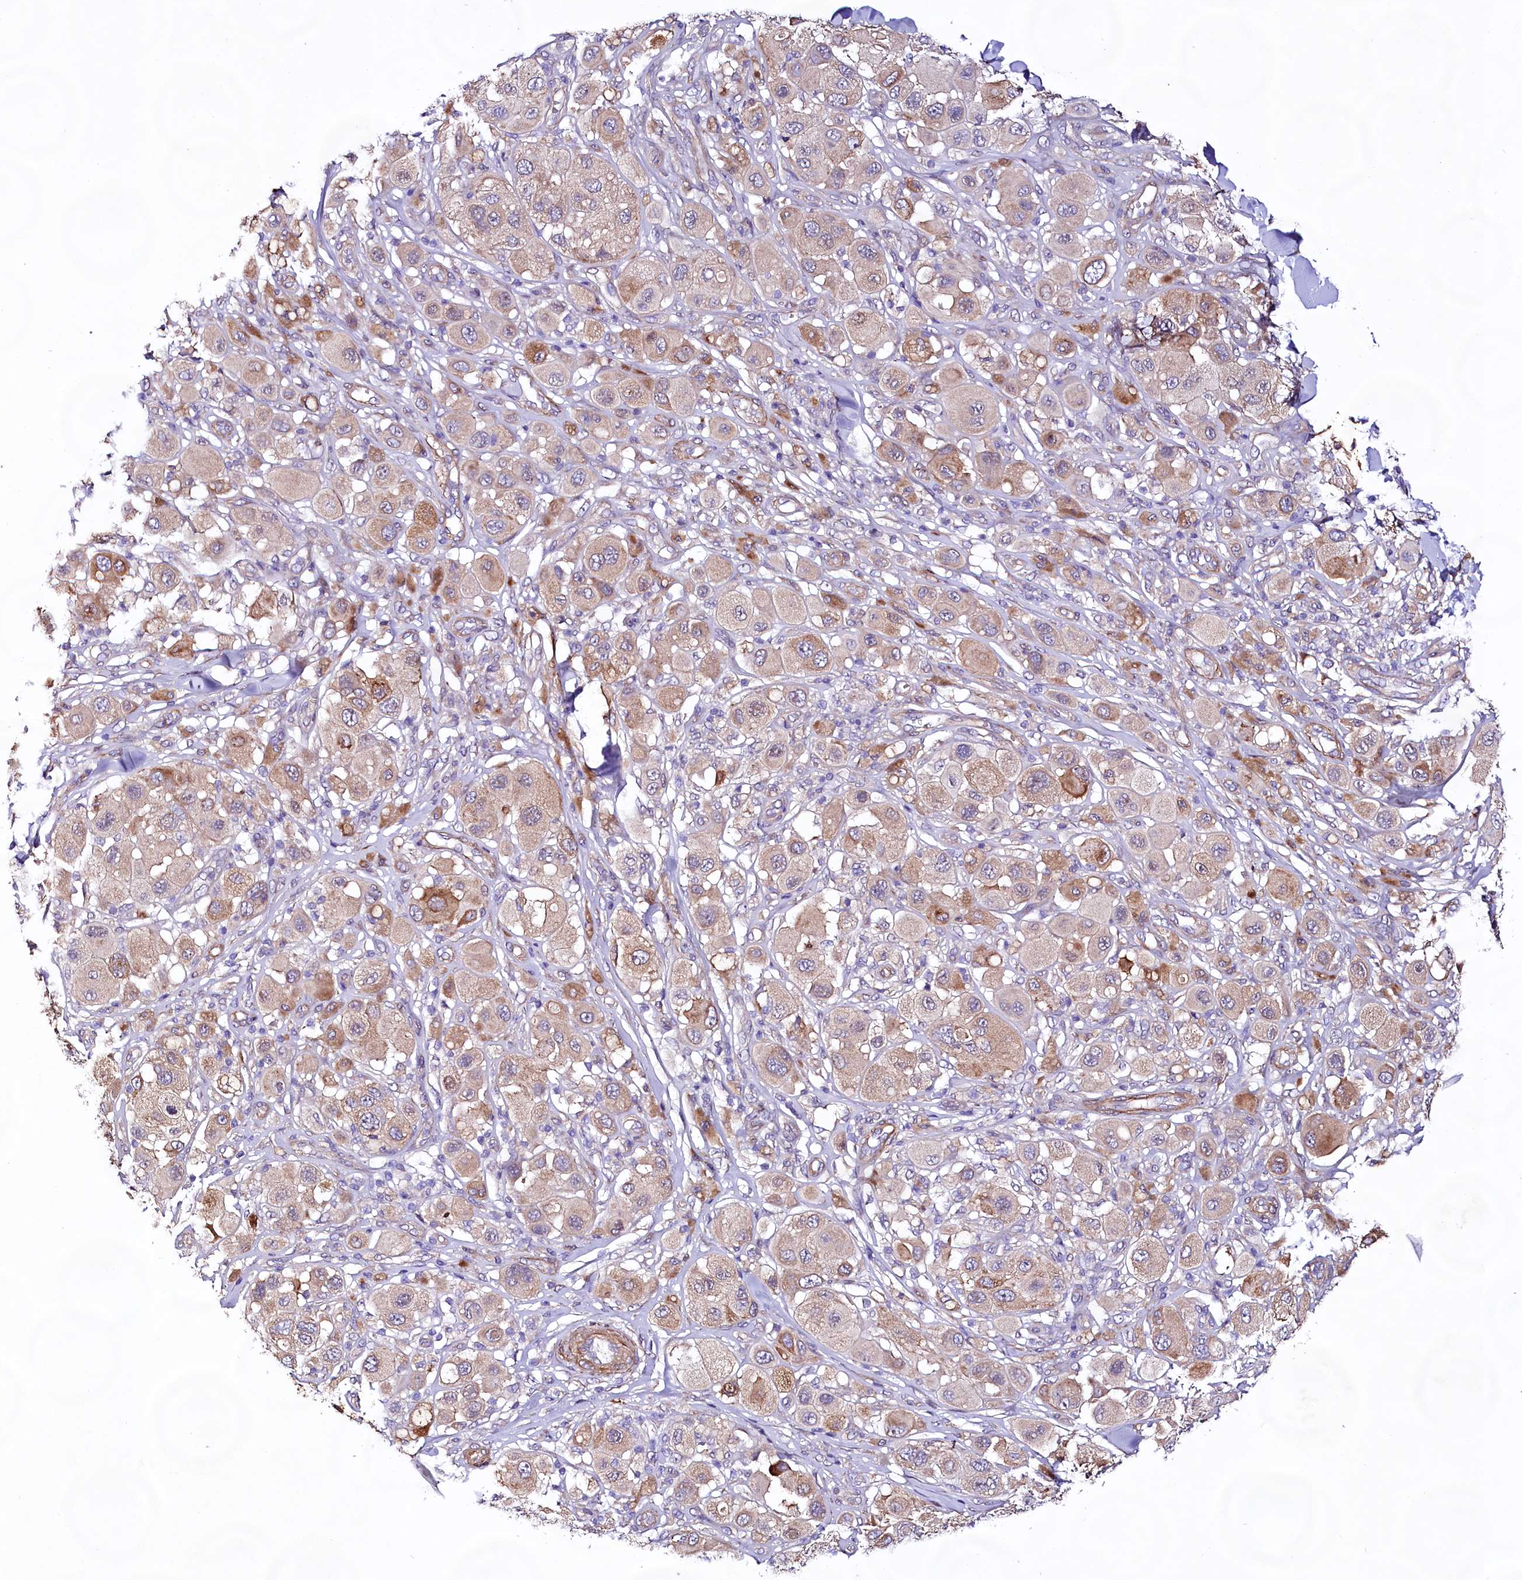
{"staining": {"intensity": "moderate", "quantity": "<25%", "location": "cytoplasmic/membranous"}, "tissue": "melanoma", "cell_type": "Tumor cells", "image_type": "cancer", "snomed": [{"axis": "morphology", "description": "Malignant melanoma, Metastatic site"}, {"axis": "topography", "description": "Skin"}], "caption": "Moderate cytoplasmic/membranous expression for a protein is present in about <25% of tumor cells of malignant melanoma (metastatic site) using immunohistochemistry.", "gene": "VPS11", "patient": {"sex": "male", "age": 41}}